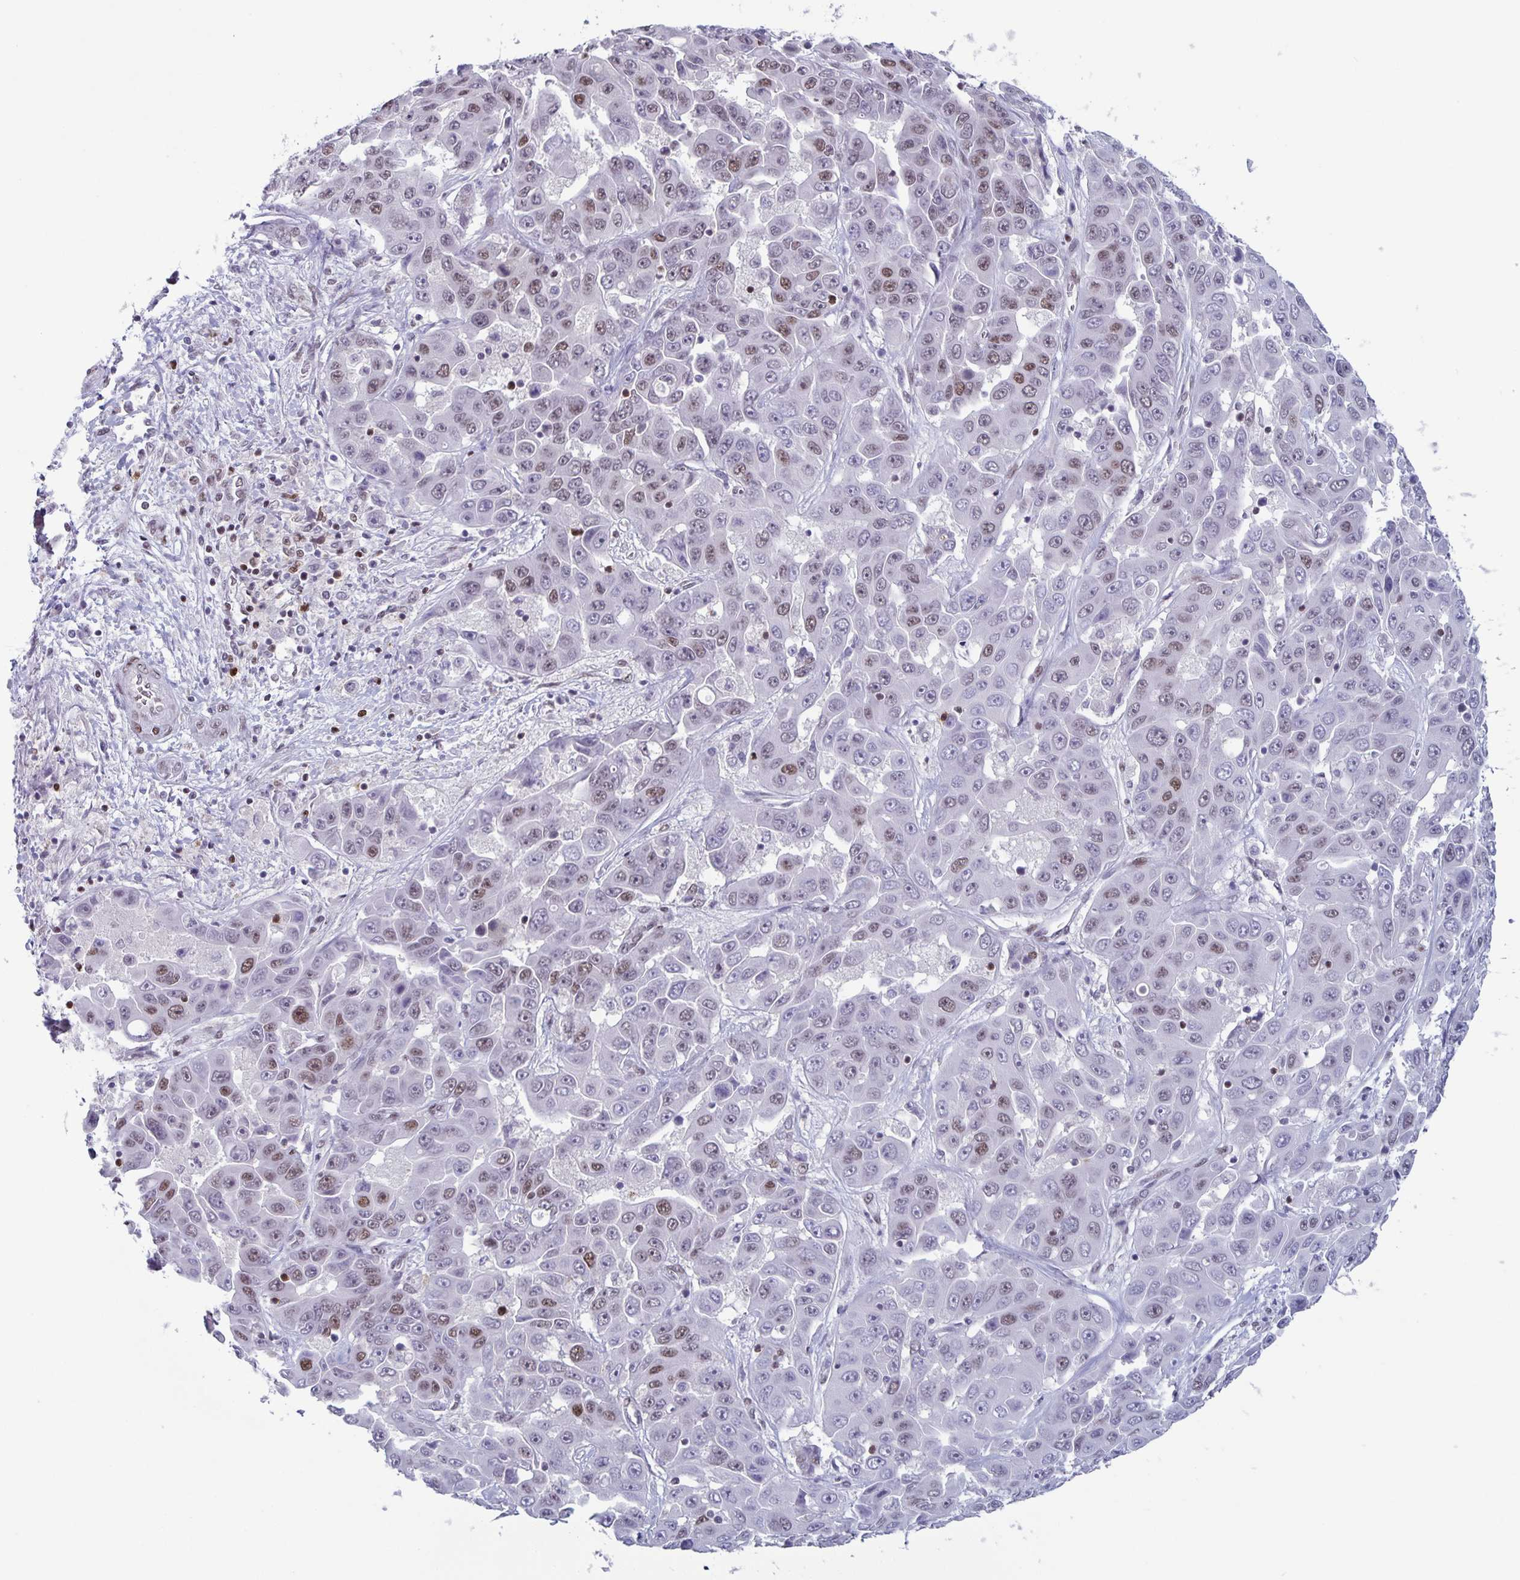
{"staining": {"intensity": "weak", "quantity": "25%-75%", "location": "nuclear"}, "tissue": "liver cancer", "cell_type": "Tumor cells", "image_type": "cancer", "snomed": [{"axis": "morphology", "description": "Cholangiocarcinoma"}, {"axis": "topography", "description": "Liver"}], "caption": "Human liver cancer stained for a protein (brown) displays weak nuclear positive expression in about 25%-75% of tumor cells.", "gene": "JUND", "patient": {"sex": "female", "age": 52}}